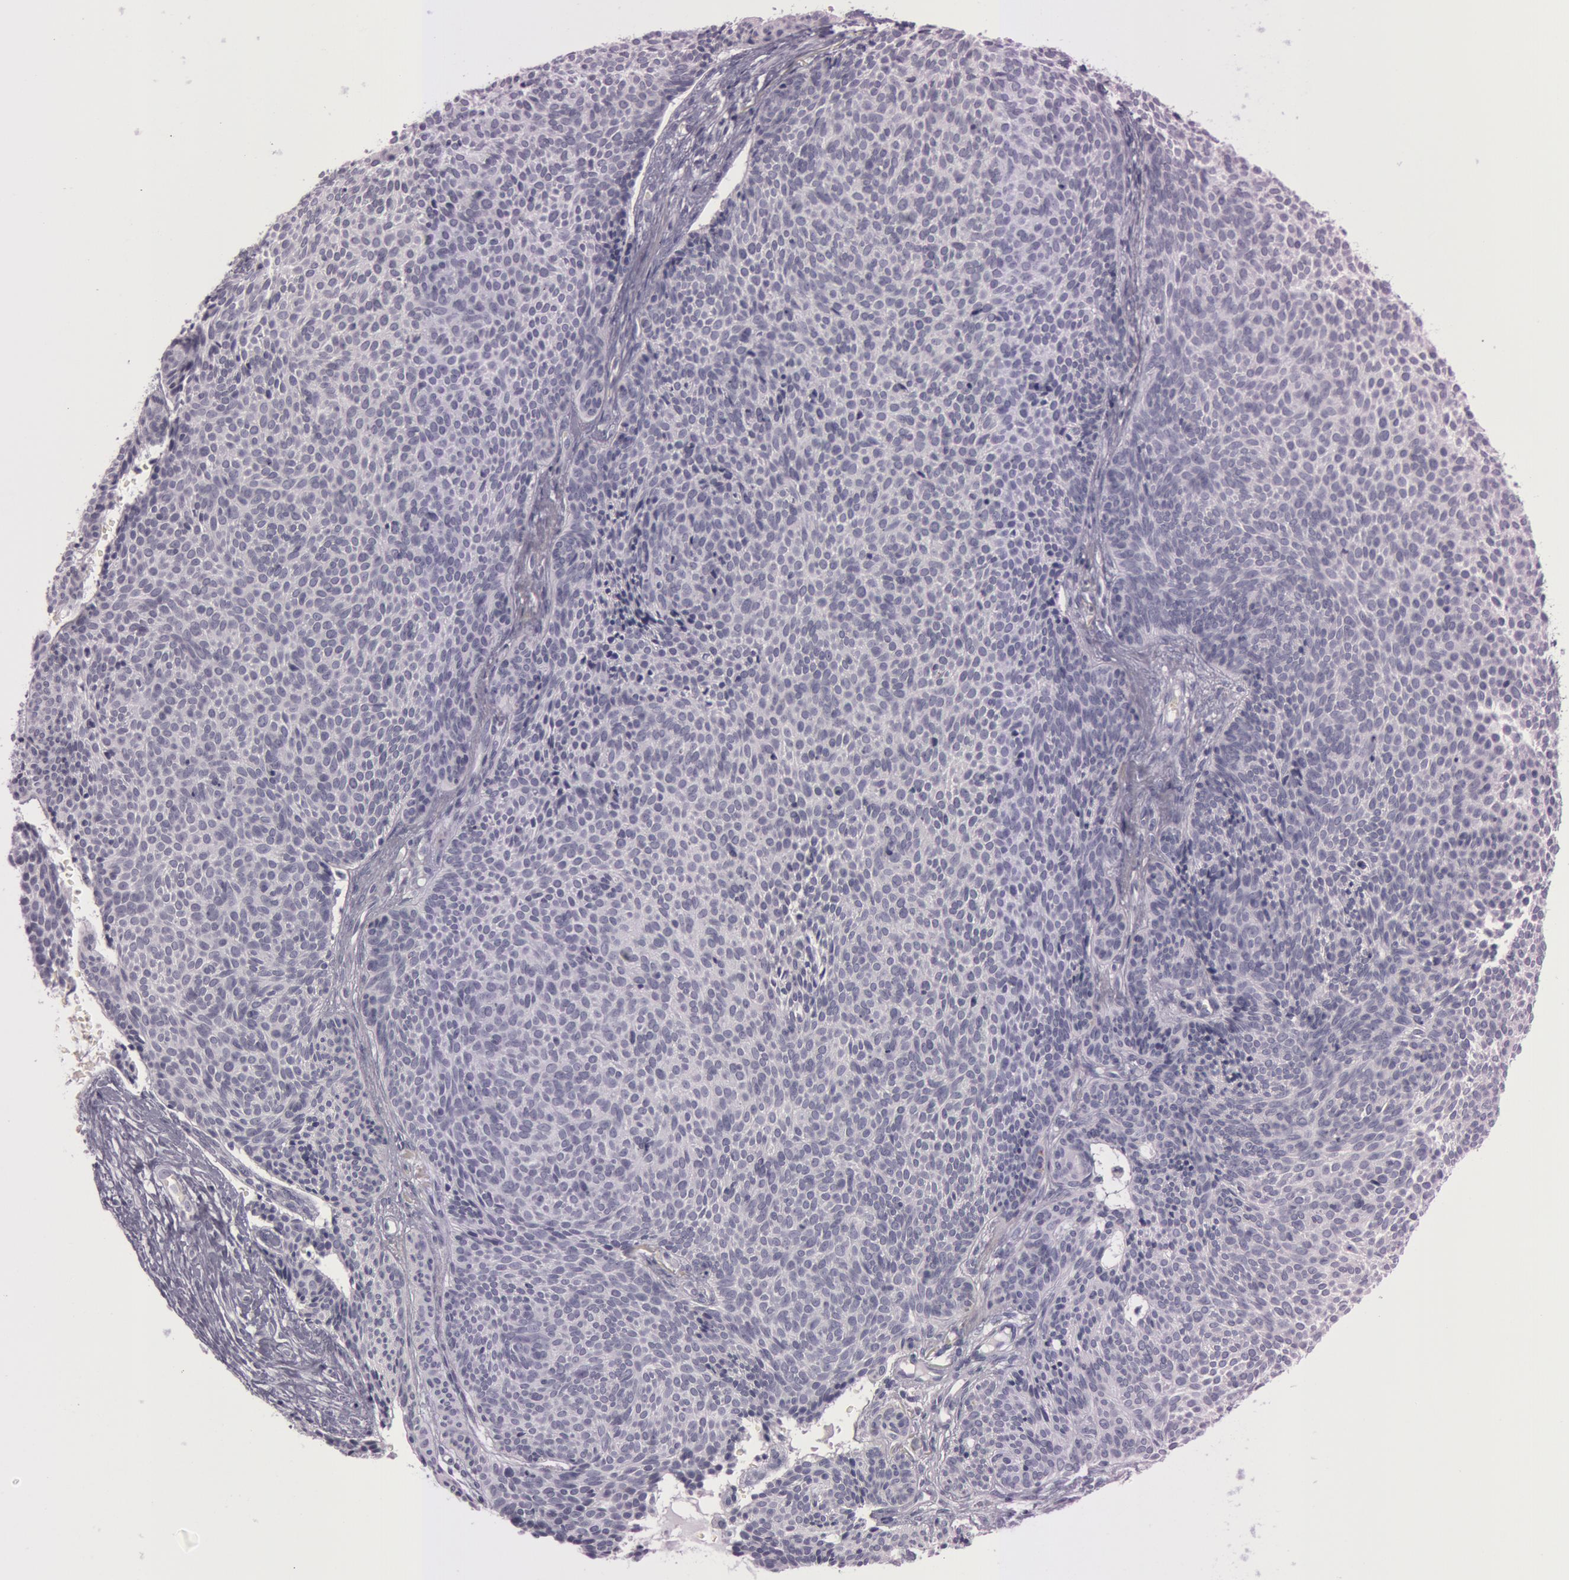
{"staining": {"intensity": "negative", "quantity": "none", "location": "none"}, "tissue": "skin cancer", "cell_type": "Tumor cells", "image_type": "cancer", "snomed": [{"axis": "morphology", "description": "Basal cell carcinoma"}, {"axis": "topography", "description": "Skin"}], "caption": "DAB immunohistochemical staining of skin basal cell carcinoma reveals no significant staining in tumor cells. (DAB (3,3'-diaminobenzidine) immunohistochemistry (IHC) with hematoxylin counter stain).", "gene": "FOLH1", "patient": {"sex": "male", "age": 84}}